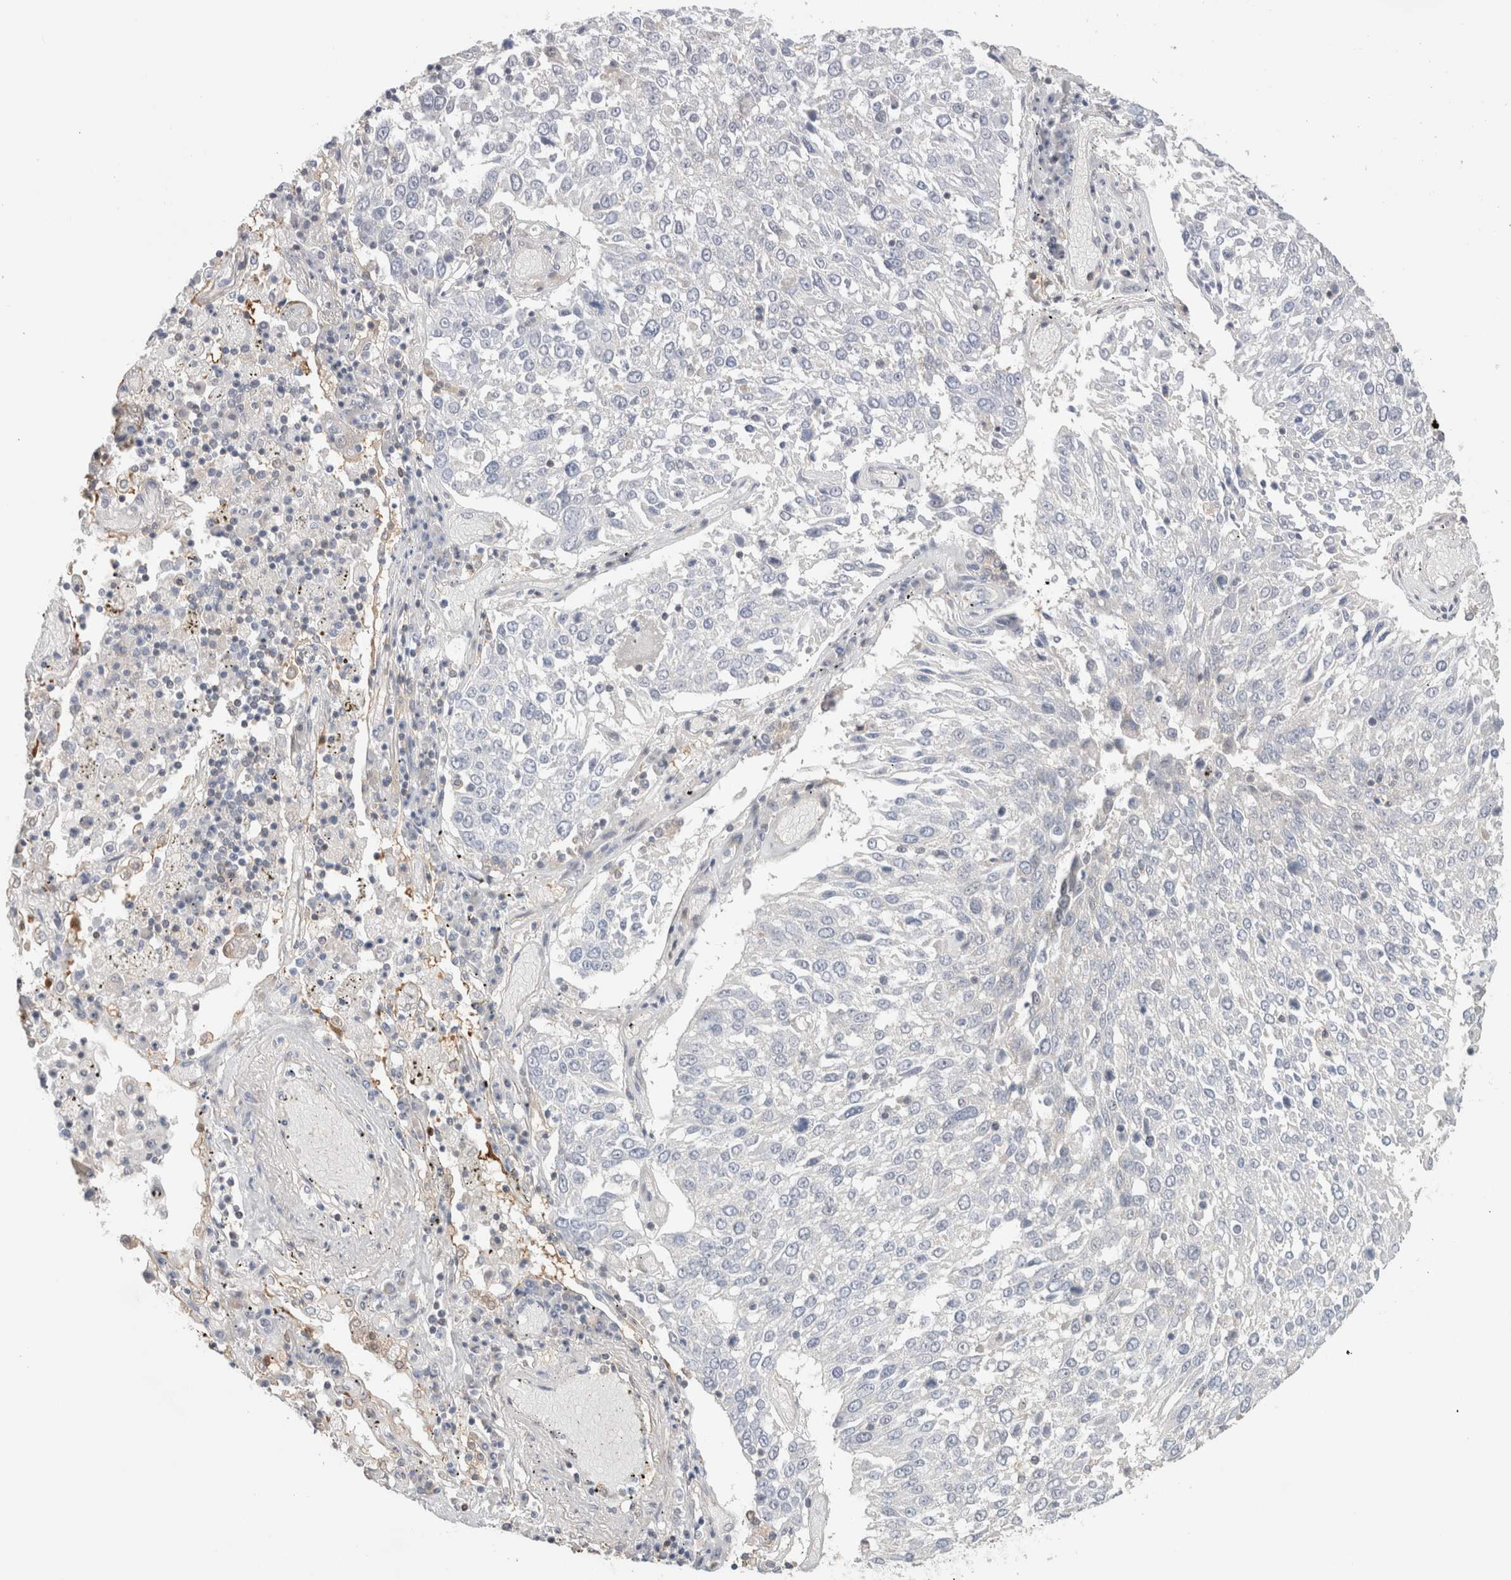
{"staining": {"intensity": "negative", "quantity": "none", "location": "none"}, "tissue": "lung cancer", "cell_type": "Tumor cells", "image_type": "cancer", "snomed": [{"axis": "morphology", "description": "Squamous cell carcinoma, NOS"}, {"axis": "topography", "description": "Lung"}], "caption": "Tumor cells show no significant expression in lung cancer (squamous cell carcinoma).", "gene": "CAPN2", "patient": {"sex": "male", "age": 65}}